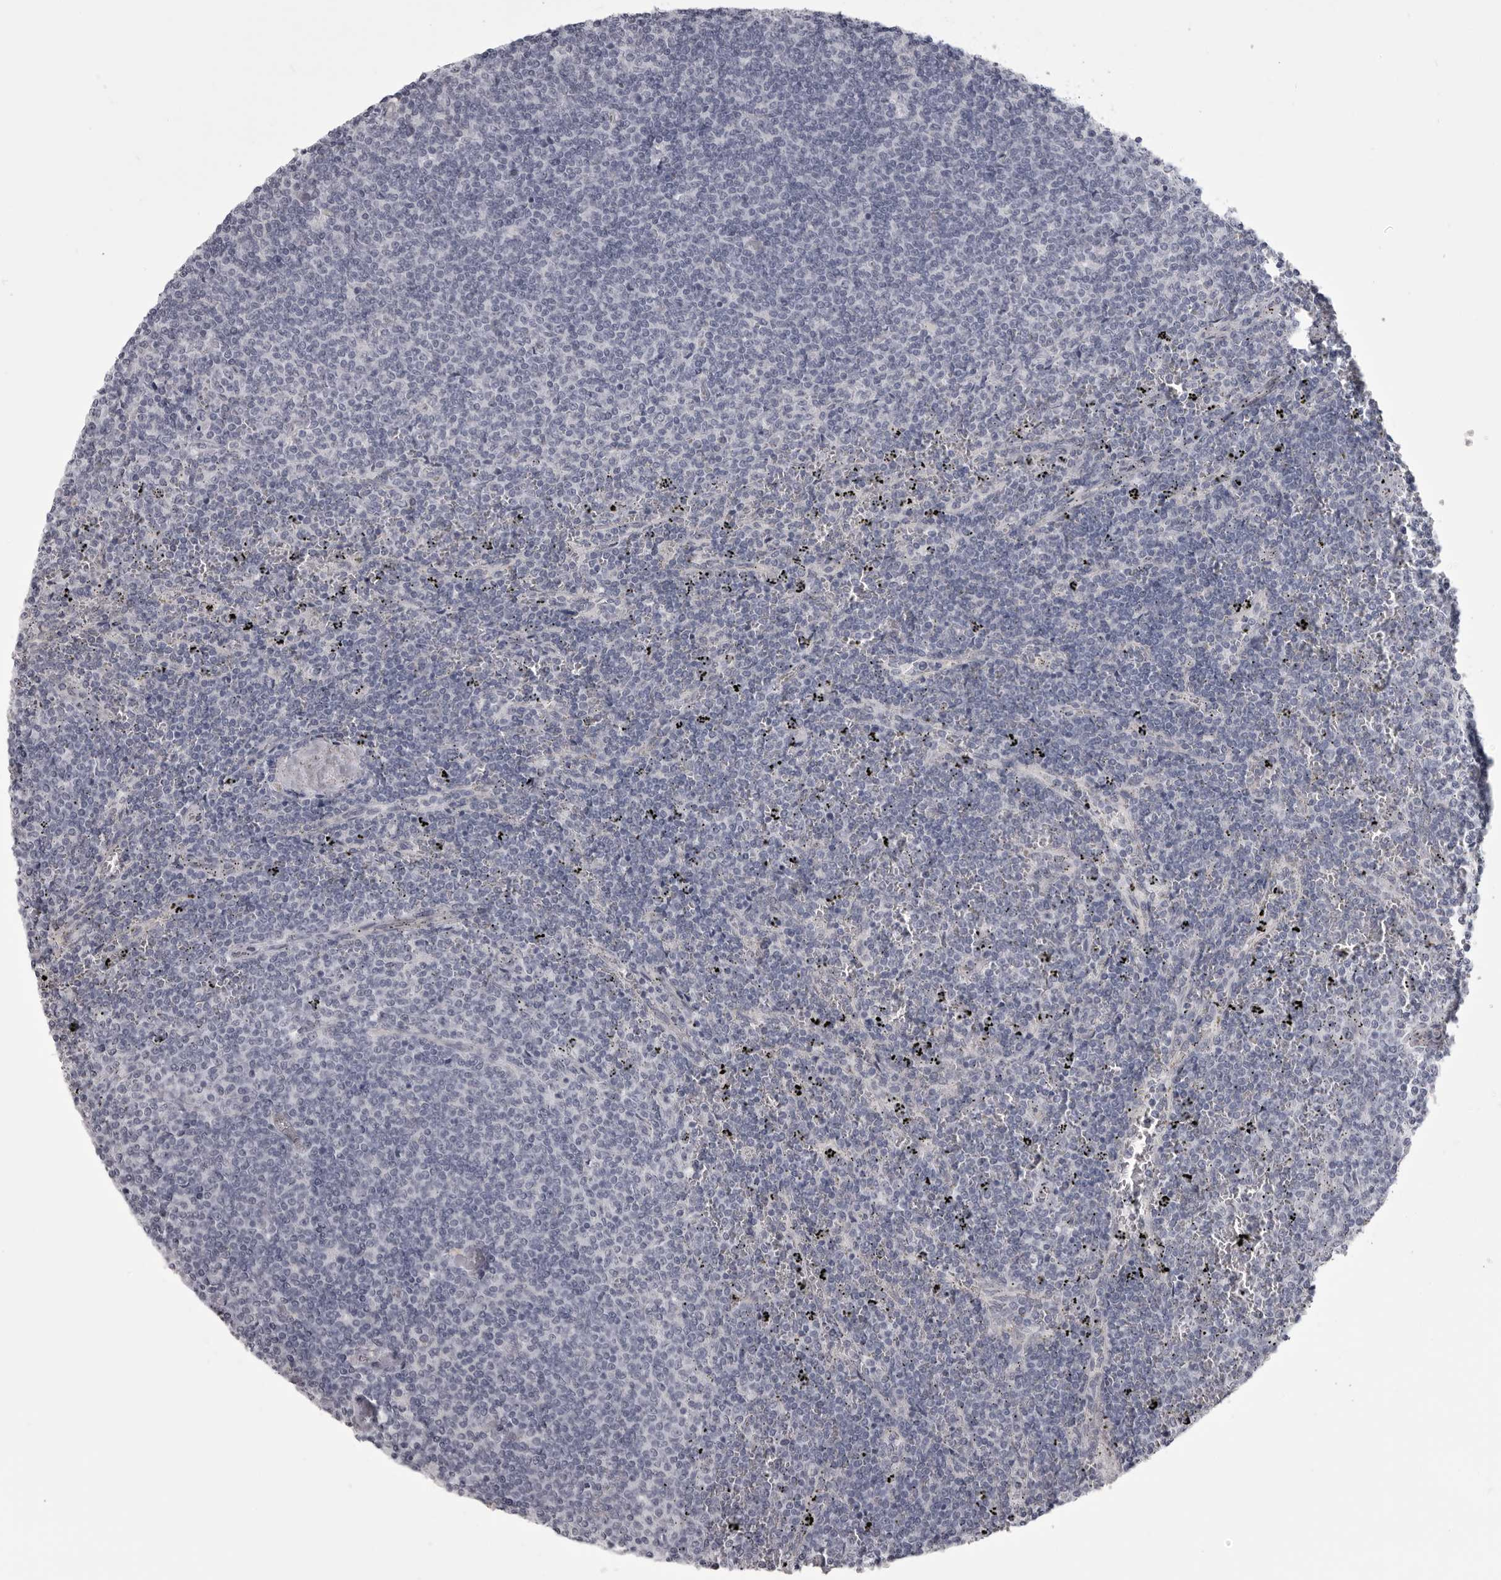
{"staining": {"intensity": "negative", "quantity": "none", "location": "none"}, "tissue": "lymphoma", "cell_type": "Tumor cells", "image_type": "cancer", "snomed": [{"axis": "morphology", "description": "Malignant lymphoma, non-Hodgkin's type, Low grade"}, {"axis": "topography", "description": "Spleen"}], "caption": "Photomicrograph shows no protein positivity in tumor cells of lymphoma tissue.", "gene": "EPHA10", "patient": {"sex": "female", "age": 50}}